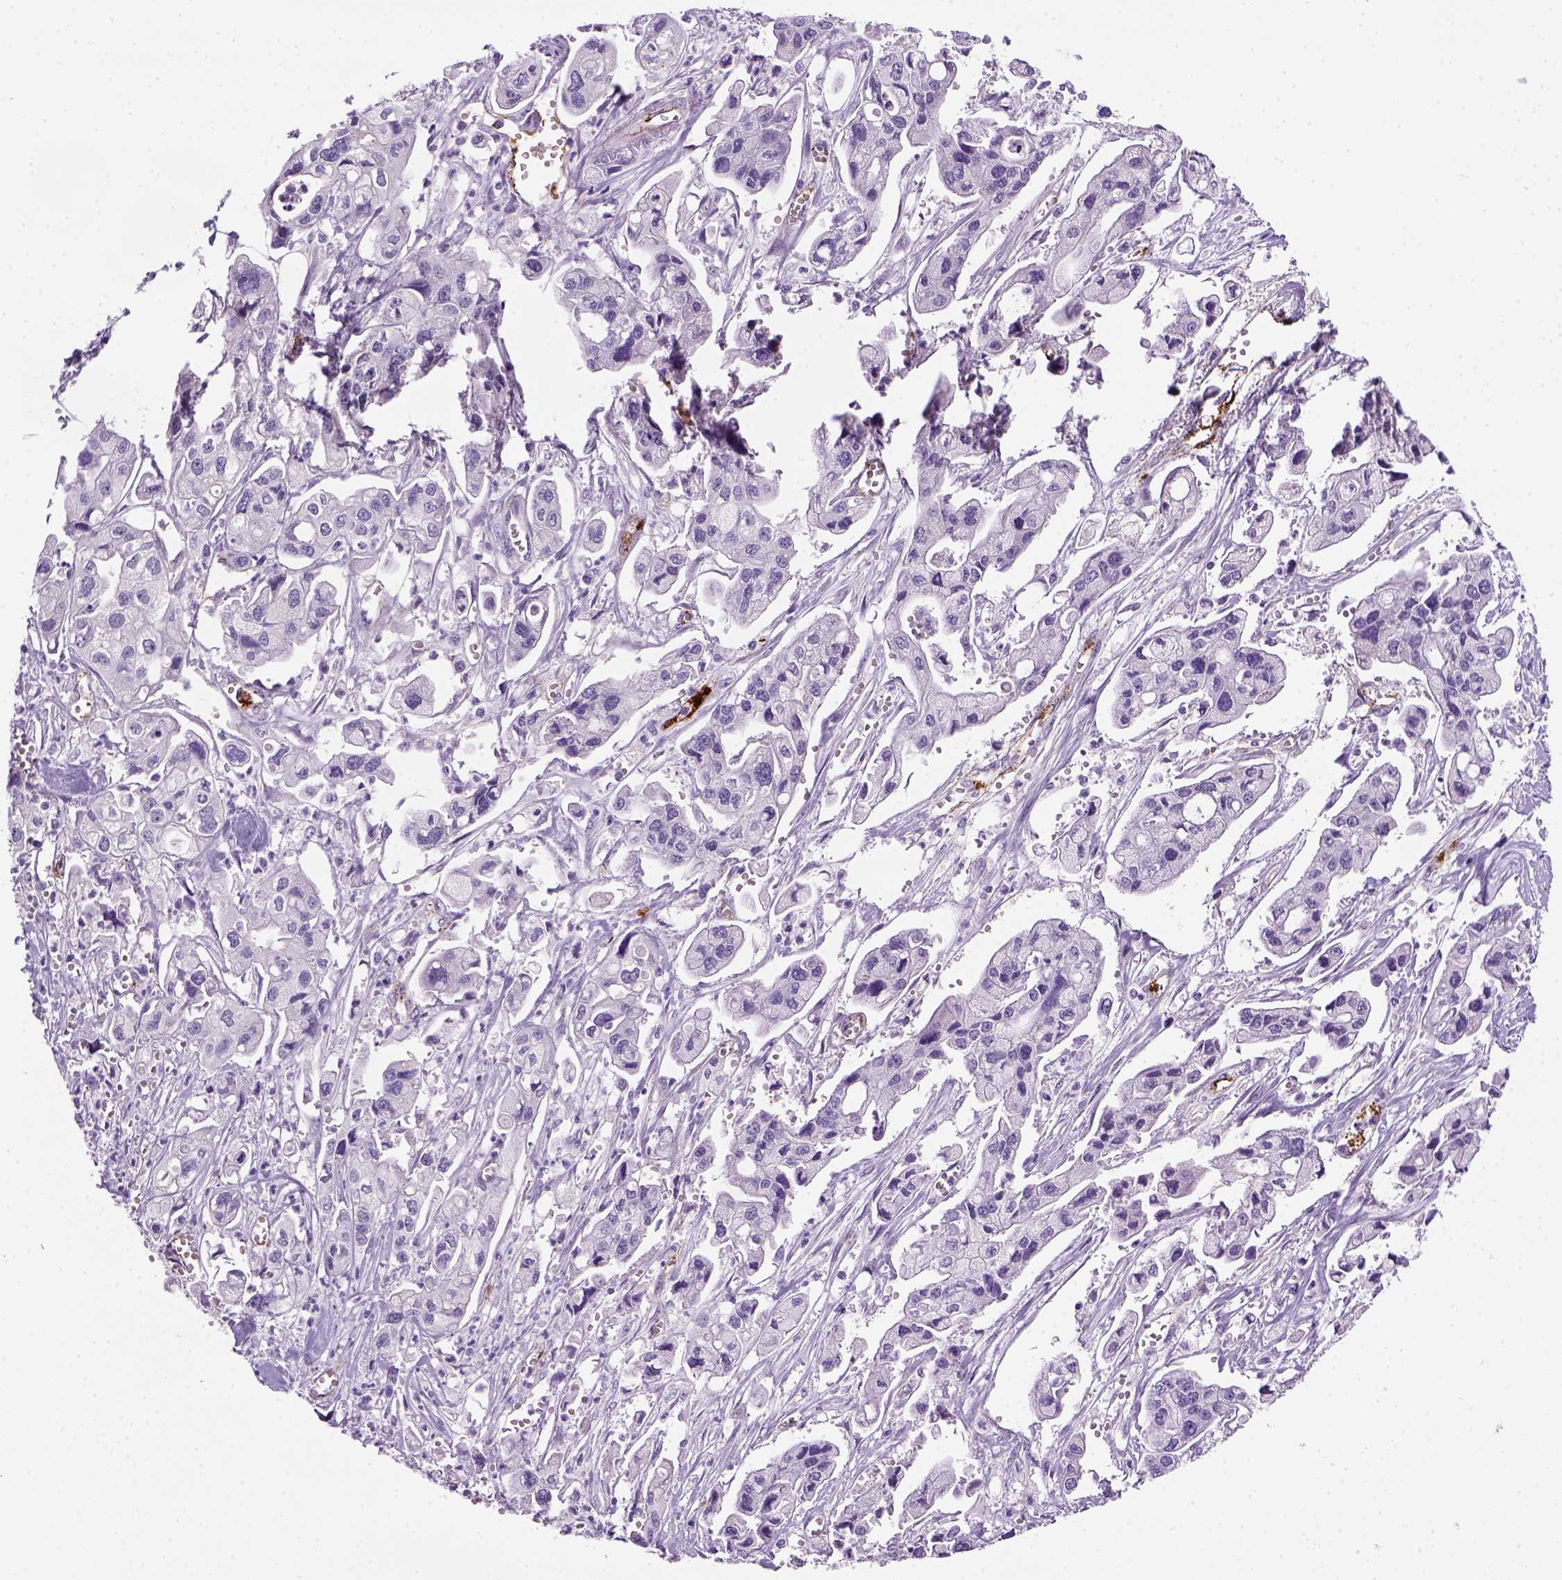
{"staining": {"intensity": "negative", "quantity": "none", "location": "none"}, "tissue": "pancreatic cancer", "cell_type": "Tumor cells", "image_type": "cancer", "snomed": [{"axis": "morphology", "description": "Adenocarcinoma, NOS"}, {"axis": "topography", "description": "Pancreas"}], "caption": "This is an immunohistochemistry (IHC) micrograph of pancreatic cancer. There is no staining in tumor cells.", "gene": "VWF", "patient": {"sex": "male", "age": 70}}